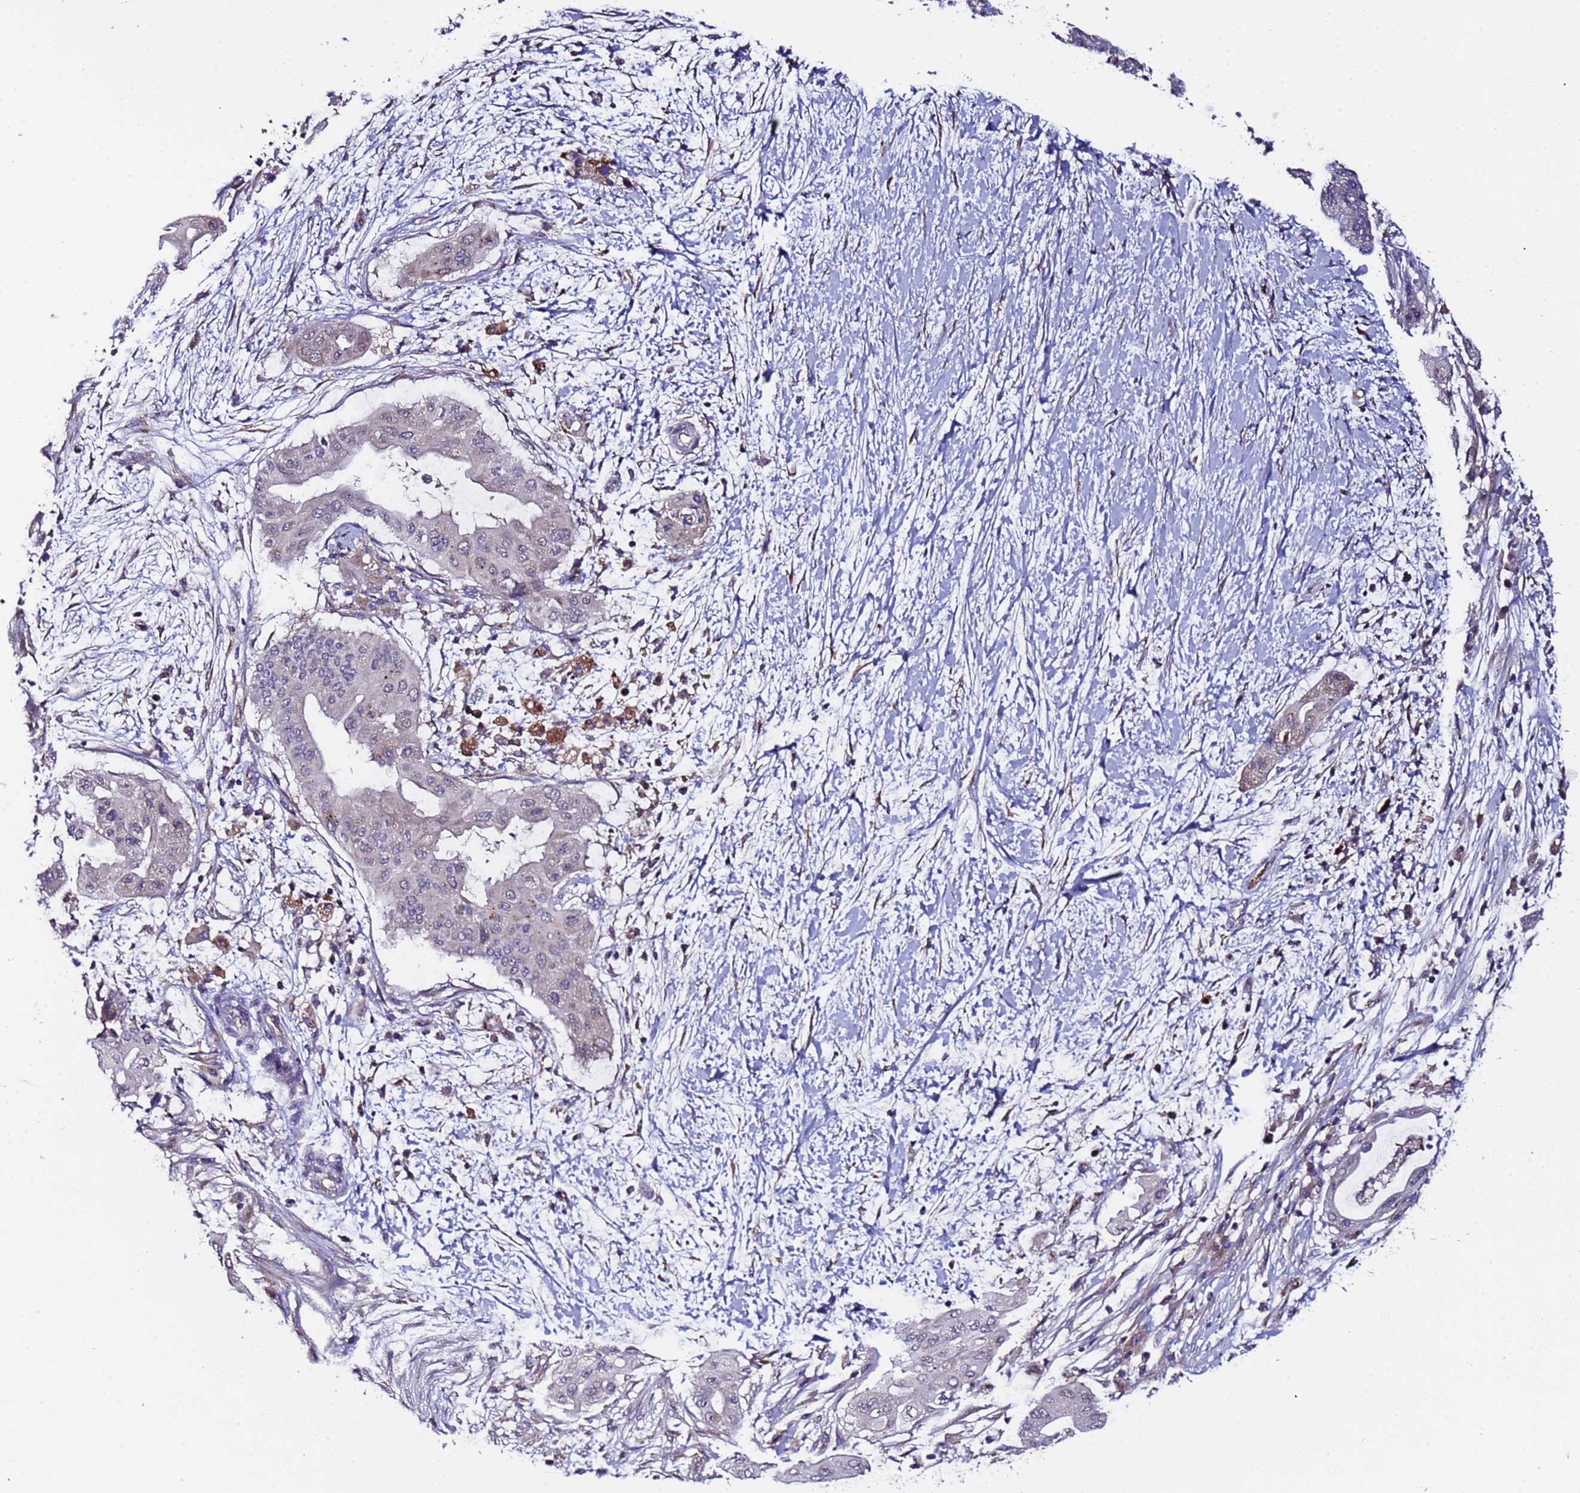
{"staining": {"intensity": "negative", "quantity": "none", "location": "none"}, "tissue": "pancreatic cancer", "cell_type": "Tumor cells", "image_type": "cancer", "snomed": [{"axis": "morphology", "description": "Adenocarcinoma, NOS"}, {"axis": "topography", "description": "Pancreas"}], "caption": "Tumor cells show no significant positivity in pancreatic cancer (adenocarcinoma).", "gene": "ZNF248", "patient": {"sex": "male", "age": 68}}